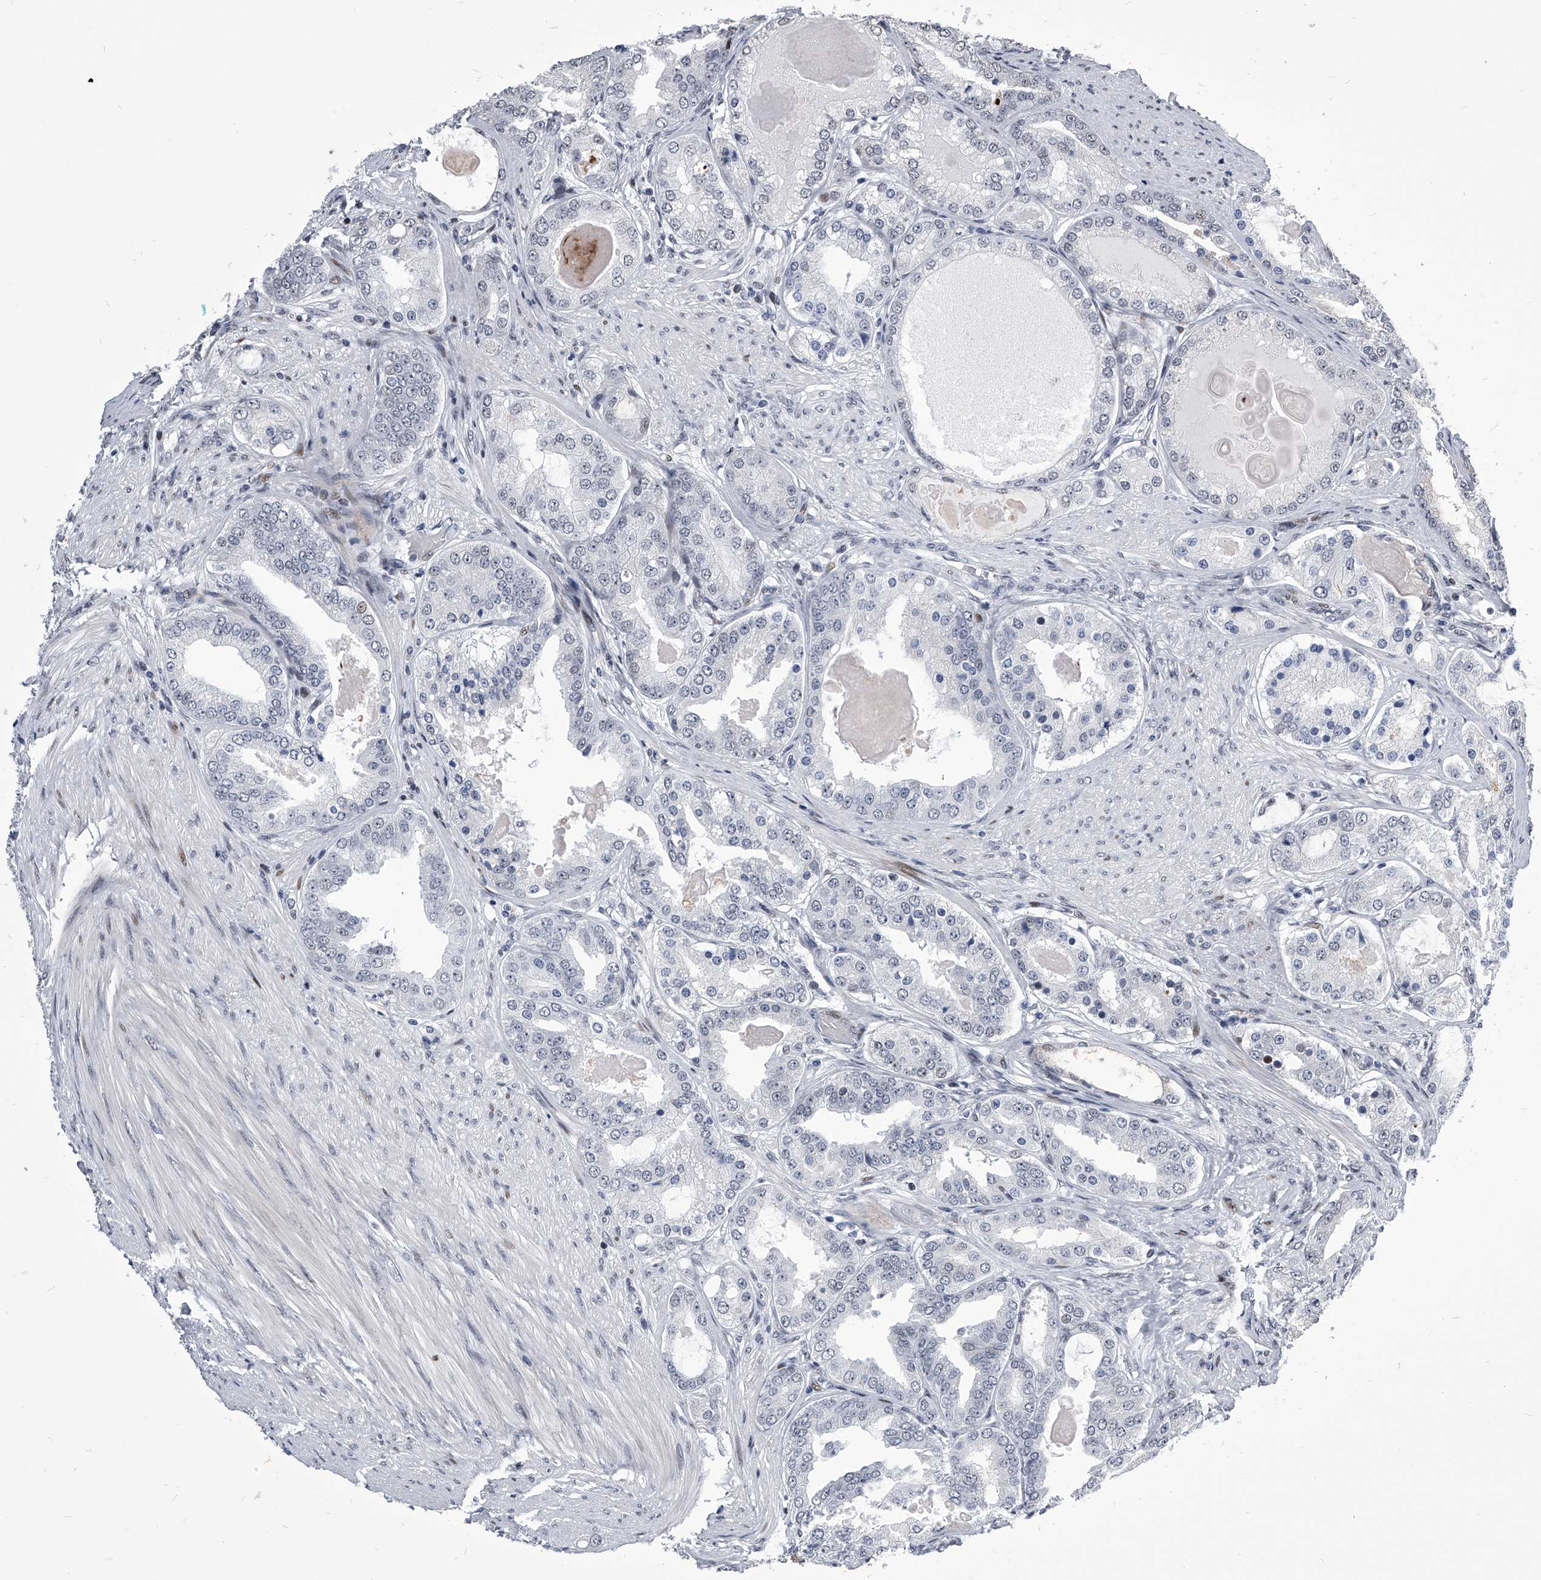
{"staining": {"intensity": "negative", "quantity": "none", "location": "none"}, "tissue": "prostate cancer", "cell_type": "Tumor cells", "image_type": "cancer", "snomed": [{"axis": "morphology", "description": "Adenocarcinoma, High grade"}, {"axis": "topography", "description": "Prostate"}], "caption": "DAB (3,3'-diaminobenzidine) immunohistochemical staining of prostate cancer reveals no significant positivity in tumor cells.", "gene": "CMTR1", "patient": {"sex": "male", "age": 60}}